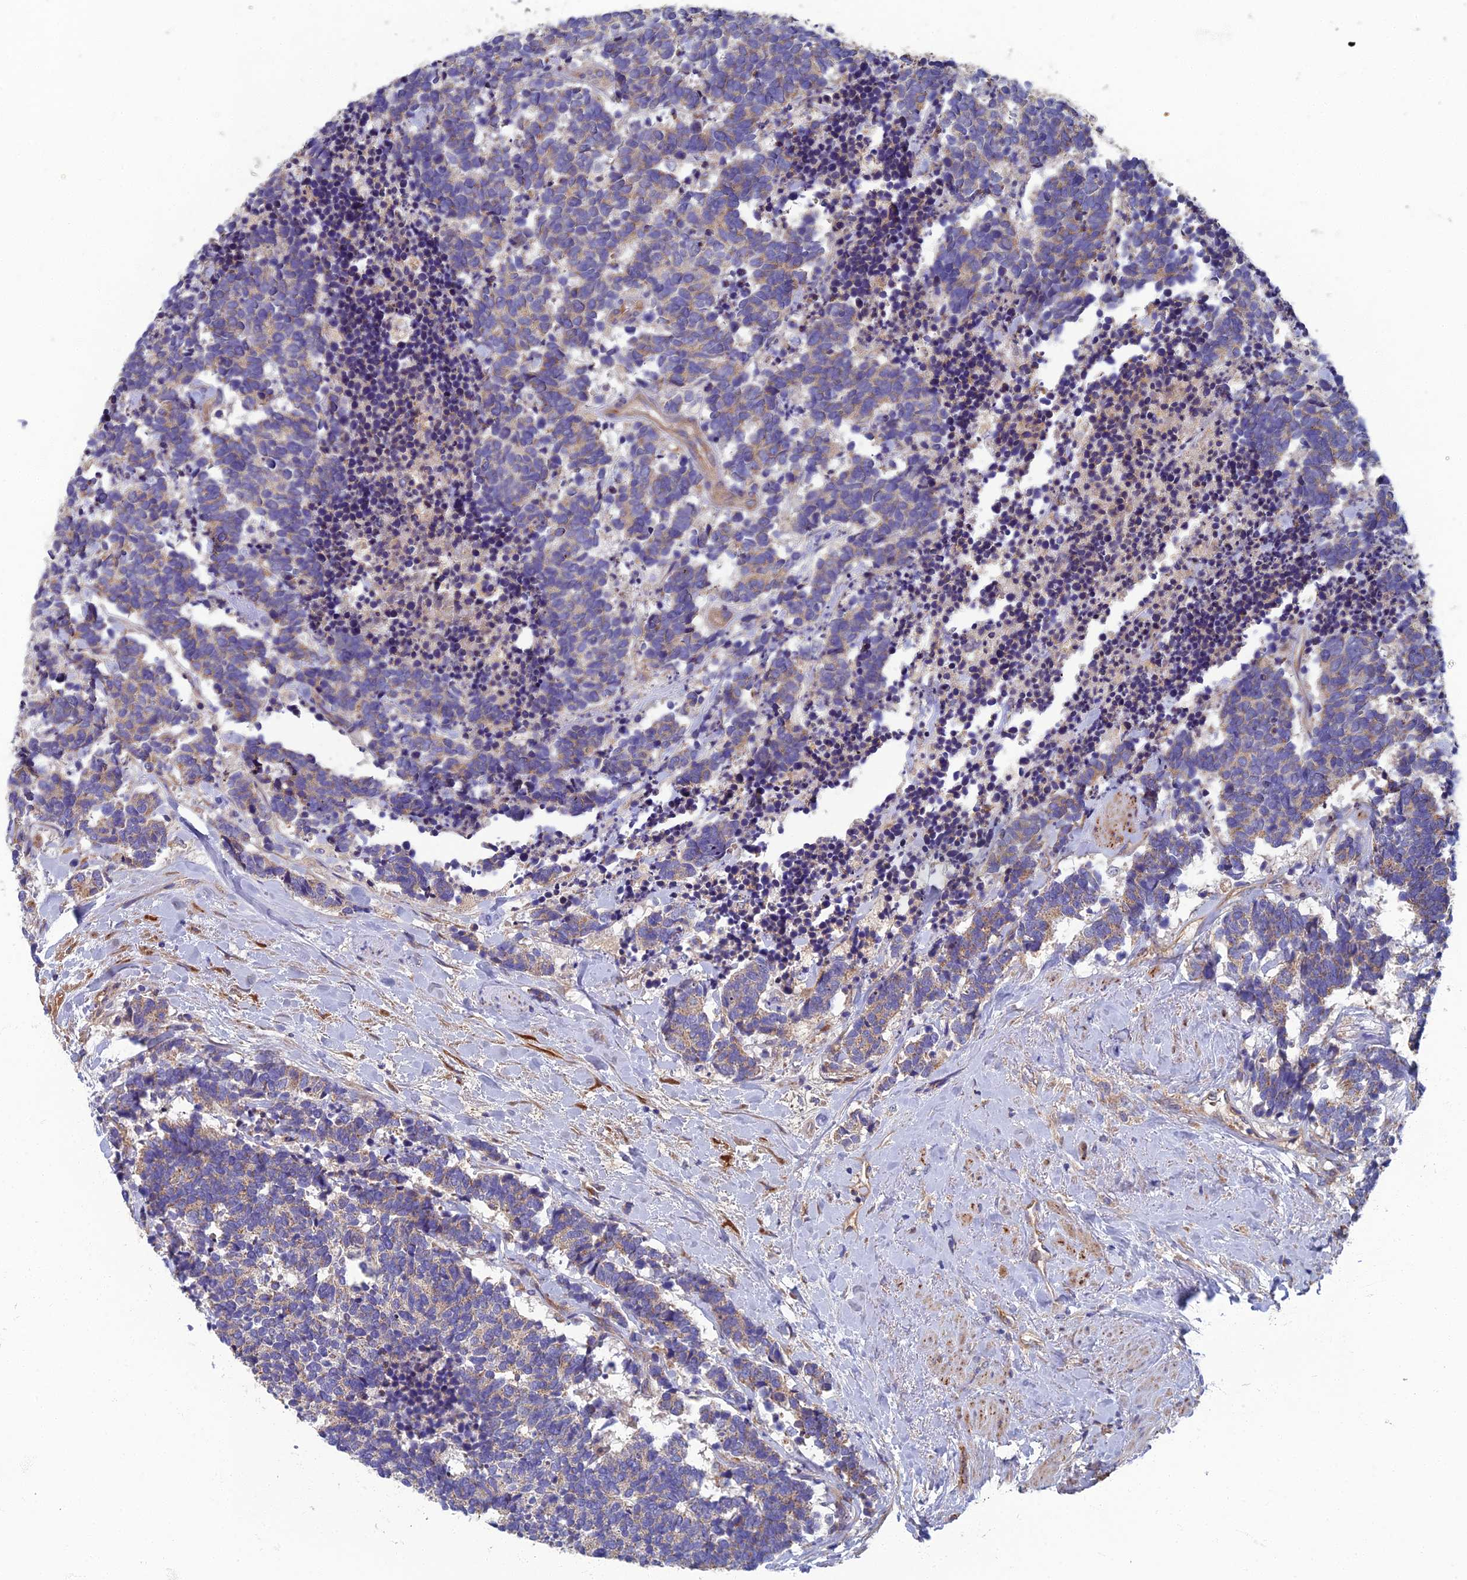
{"staining": {"intensity": "weak", "quantity": "25%-75%", "location": "cytoplasmic/membranous"}, "tissue": "carcinoid", "cell_type": "Tumor cells", "image_type": "cancer", "snomed": [{"axis": "morphology", "description": "Carcinoma, NOS"}, {"axis": "morphology", "description": "Carcinoid, malignant, NOS"}, {"axis": "topography", "description": "Prostate"}], "caption": "Immunohistochemistry (IHC) staining of carcinoma, which displays low levels of weak cytoplasmic/membranous positivity in about 25%-75% of tumor cells indicating weak cytoplasmic/membranous protein staining. The staining was performed using DAB (3,3'-diaminobenzidine) (brown) for protein detection and nuclei were counterstained in hematoxylin (blue).", "gene": "RNASEK", "patient": {"sex": "male", "age": 57}}